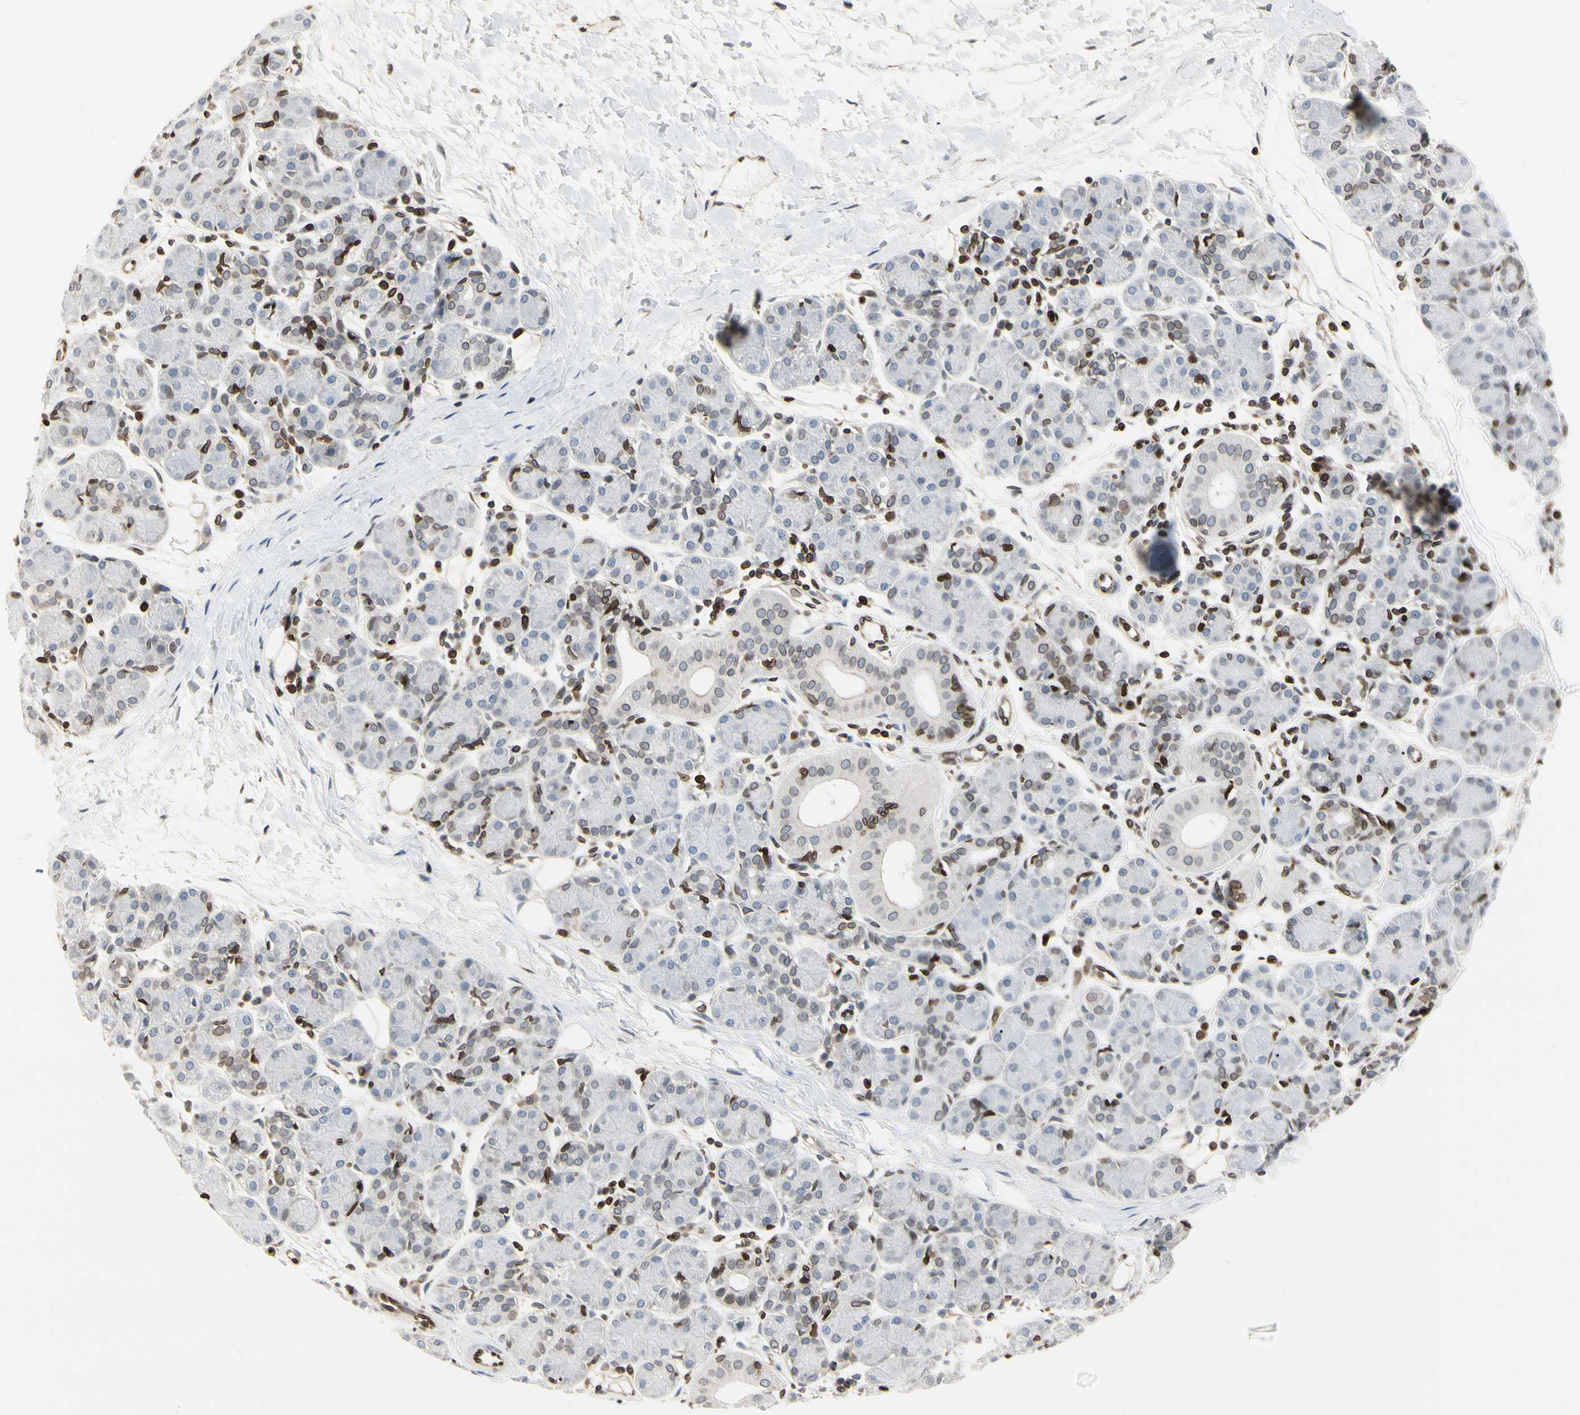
{"staining": {"intensity": "weak", "quantity": "<25%", "location": "cytoplasmic/membranous,nuclear"}, "tissue": "salivary gland", "cell_type": "Glandular cells", "image_type": "normal", "snomed": [{"axis": "morphology", "description": "Normal tissue, NOS"}, {"axis": "morphology", "description": "Inflammation, NOS"}, {"axis": "topography", "description": "Lymph node"}, {"axis": "topography", "description": "Salivary gland"}], "caption": "The histopathology image demonstrates no staining of glandular cells in unremarkable salivary gland. Brightfield microscopy of immunohistochemistry stained with DAB (3,3'-diaminobenzidine) (brown) and hematoxylin (blue), captured at high magnification.", "gene": "TMPO", "patient": {"sex": "male", "age": 3}}